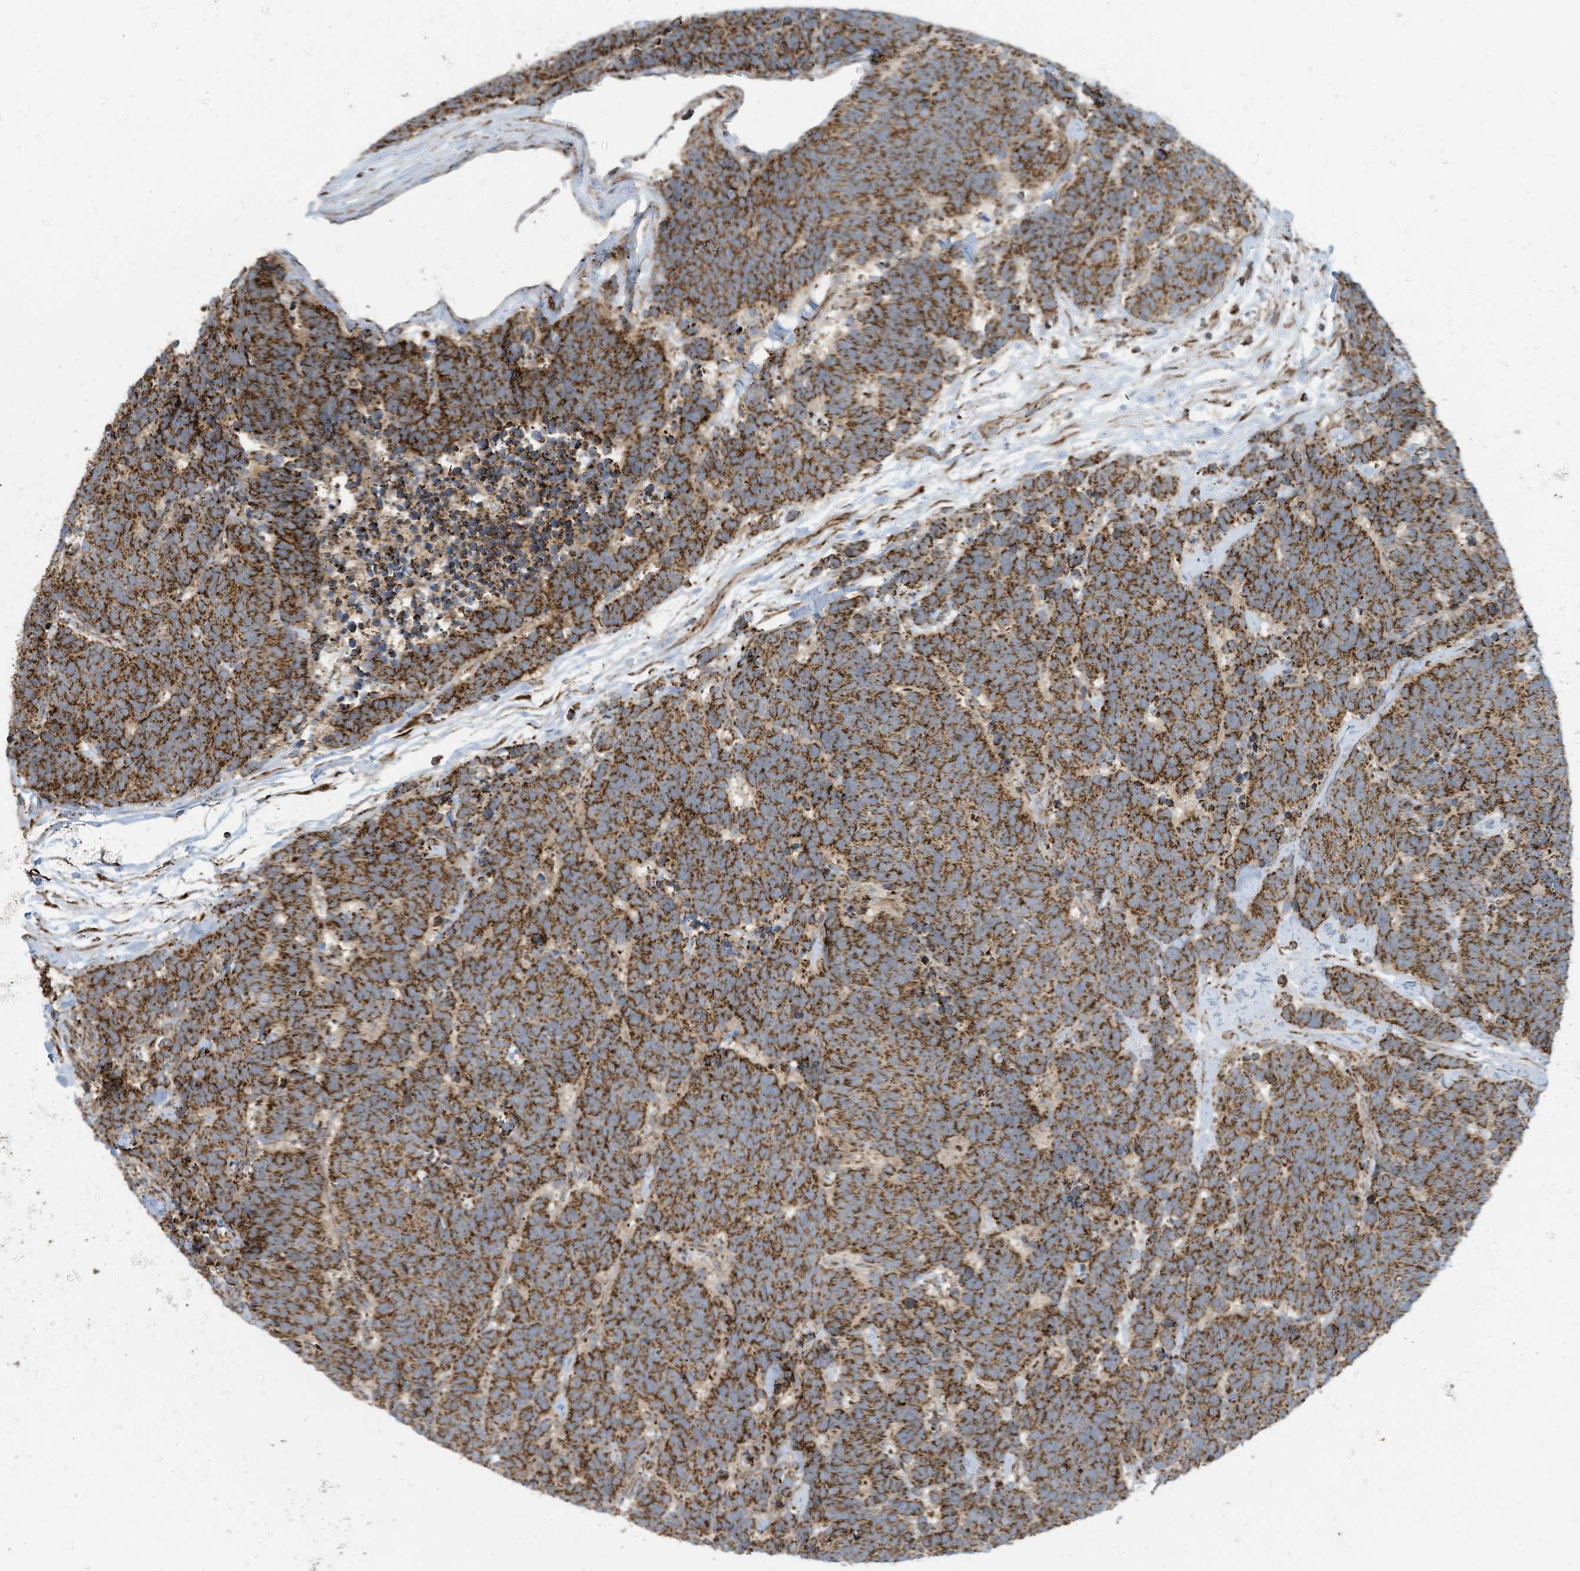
{"staining": {"intensity": "strong", "quantity": ">75%", "location": "cytoplasmic/membranous"}, "tissue": "carcinoid", "cell_type": "Tumor cells", "image_type": "cancer", "snomed": [{"axis": "morphology", "description": "Carcinoma, NOS"}, {"axis": "morphology", "description": "Carcinoid, malignant, NOS"}, {"axis": "topography", "description": "Urinary bladder"}], "caption": "Strong cytoplasmic/membranous expression for a protein is present in approximately >75% of tumor cells of carcinoma using immunohistochemistry (IHC).", "gene": "COX10", "patient": {"sex": "male", "age": 57}}